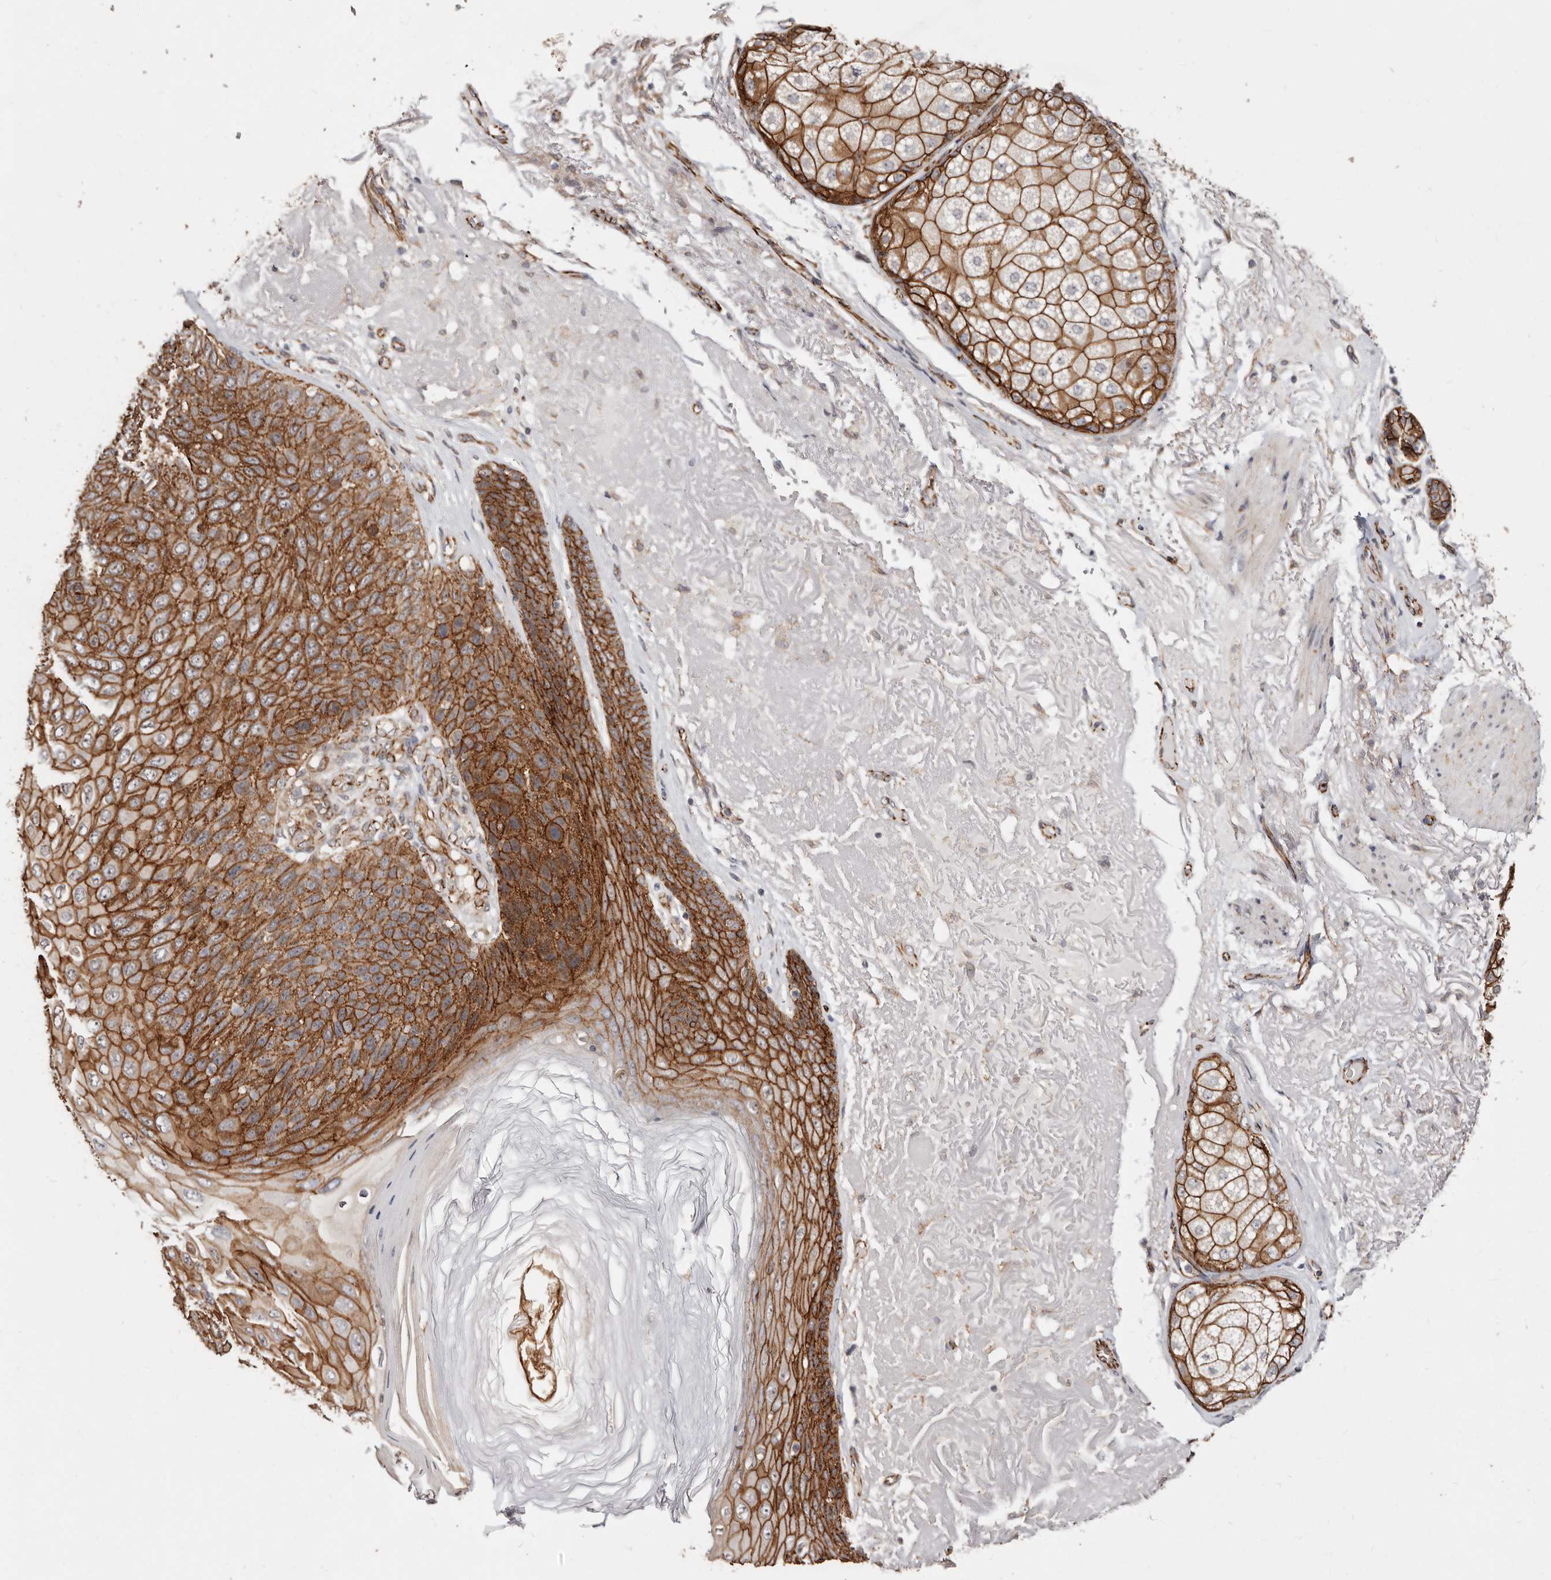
{"staining": {"intensity": "strong", "quantity": ">75%", "location": "cytoplasmic/membranous"}, "tissue": "skin cancer", "cell_type": "Tumor cells", "image_type": "cancer", "snomed": [{"axis": "morphology", "description": "Squamous cell carcinoma, NOS"}, {"axis": "topography", "description": "Skin"}], "caption": "Protein expression analysis of skin squamous cell carcinoma shows strong cytoplasmic/membranous staining in approximately >75% of tumor cells.", "gene": "CTNNB1", "patient": {"sex": "female", "age": 88}}